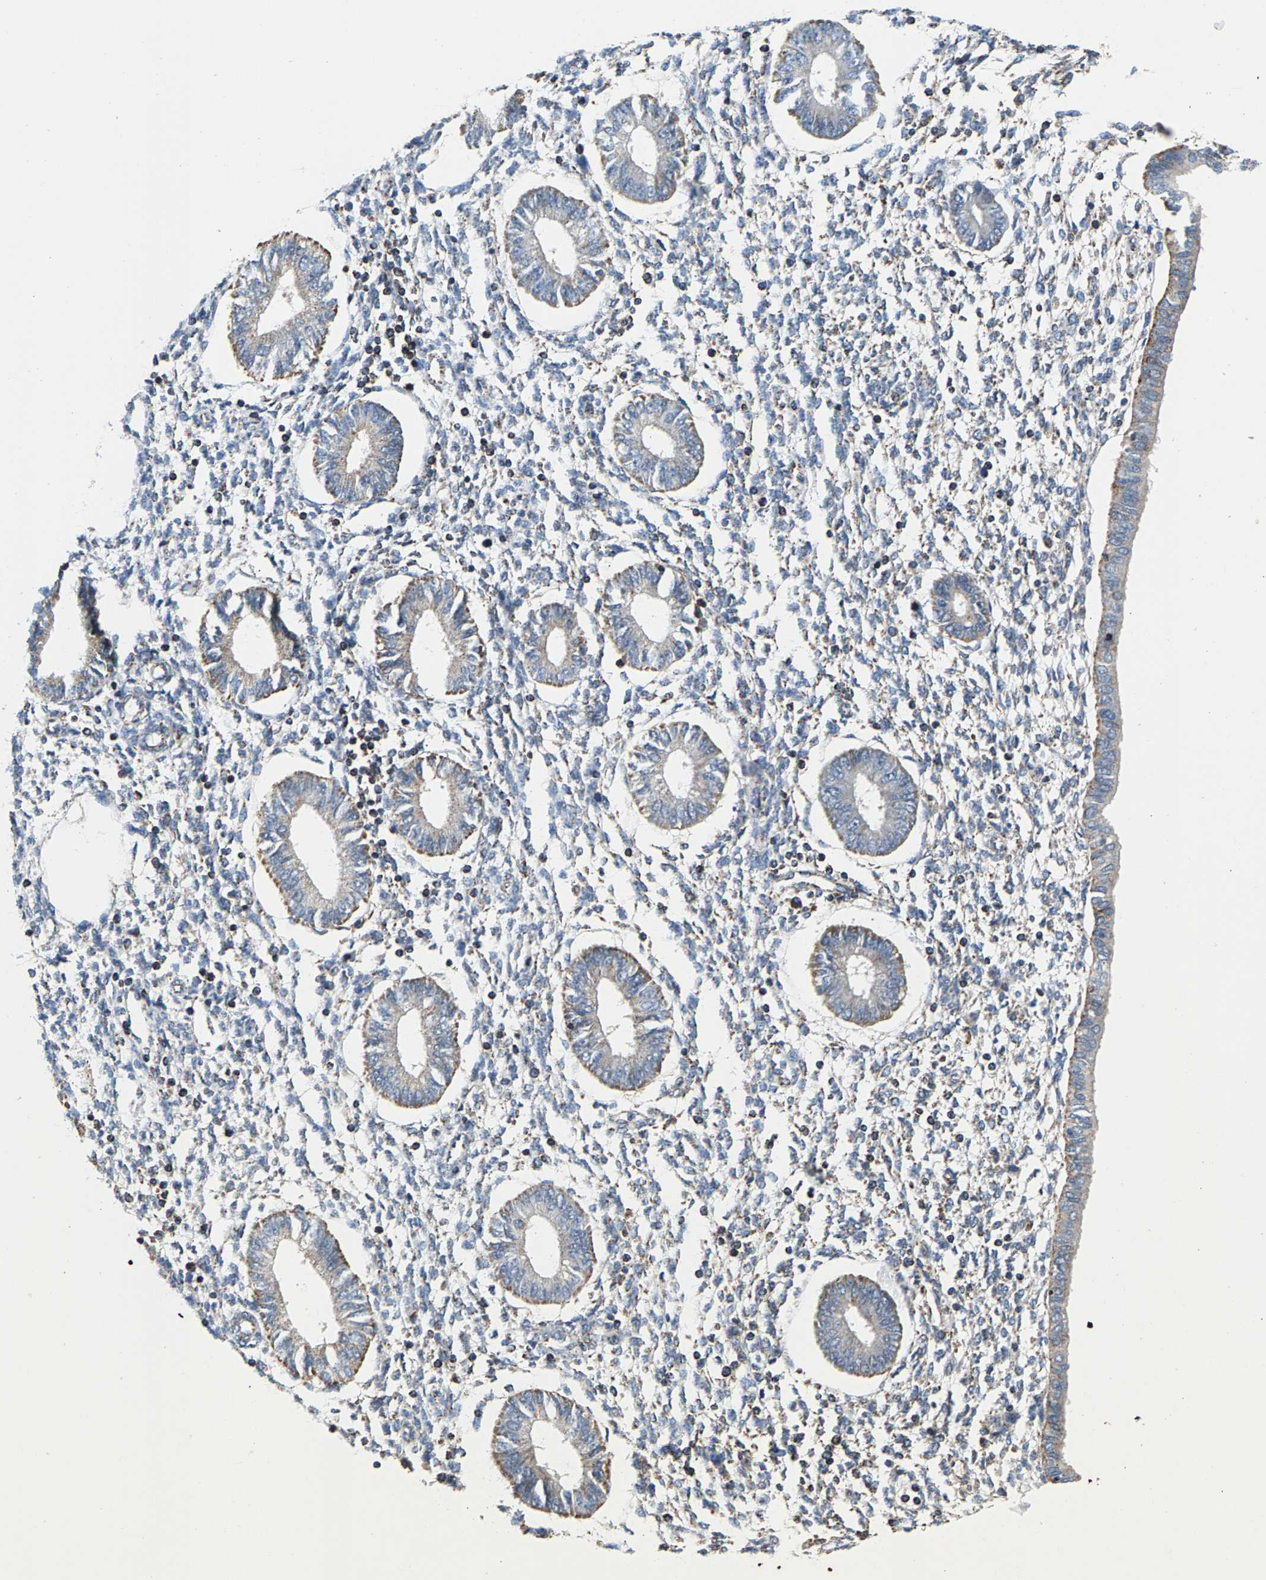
{"staining": {"intensity": "weak", "quantity": "<25%", "location": "cytoplasmic/membranous"}, "tissue": "endometrium", "cell_type": "Cells in endometrial stroma", "image_type": "normal", "snomed": [{"axis": "morphology", "description": "Normal tissue, NOS"}, {"axis": "topography", "description": "Endometrium"}], "caption": "Immunohistochemistry (IHC) of benign human endometrium displays no staining in cells in endometrial stroma.", "gene": "PDE1A", "patient": {"sex": "female", "age": 50}}